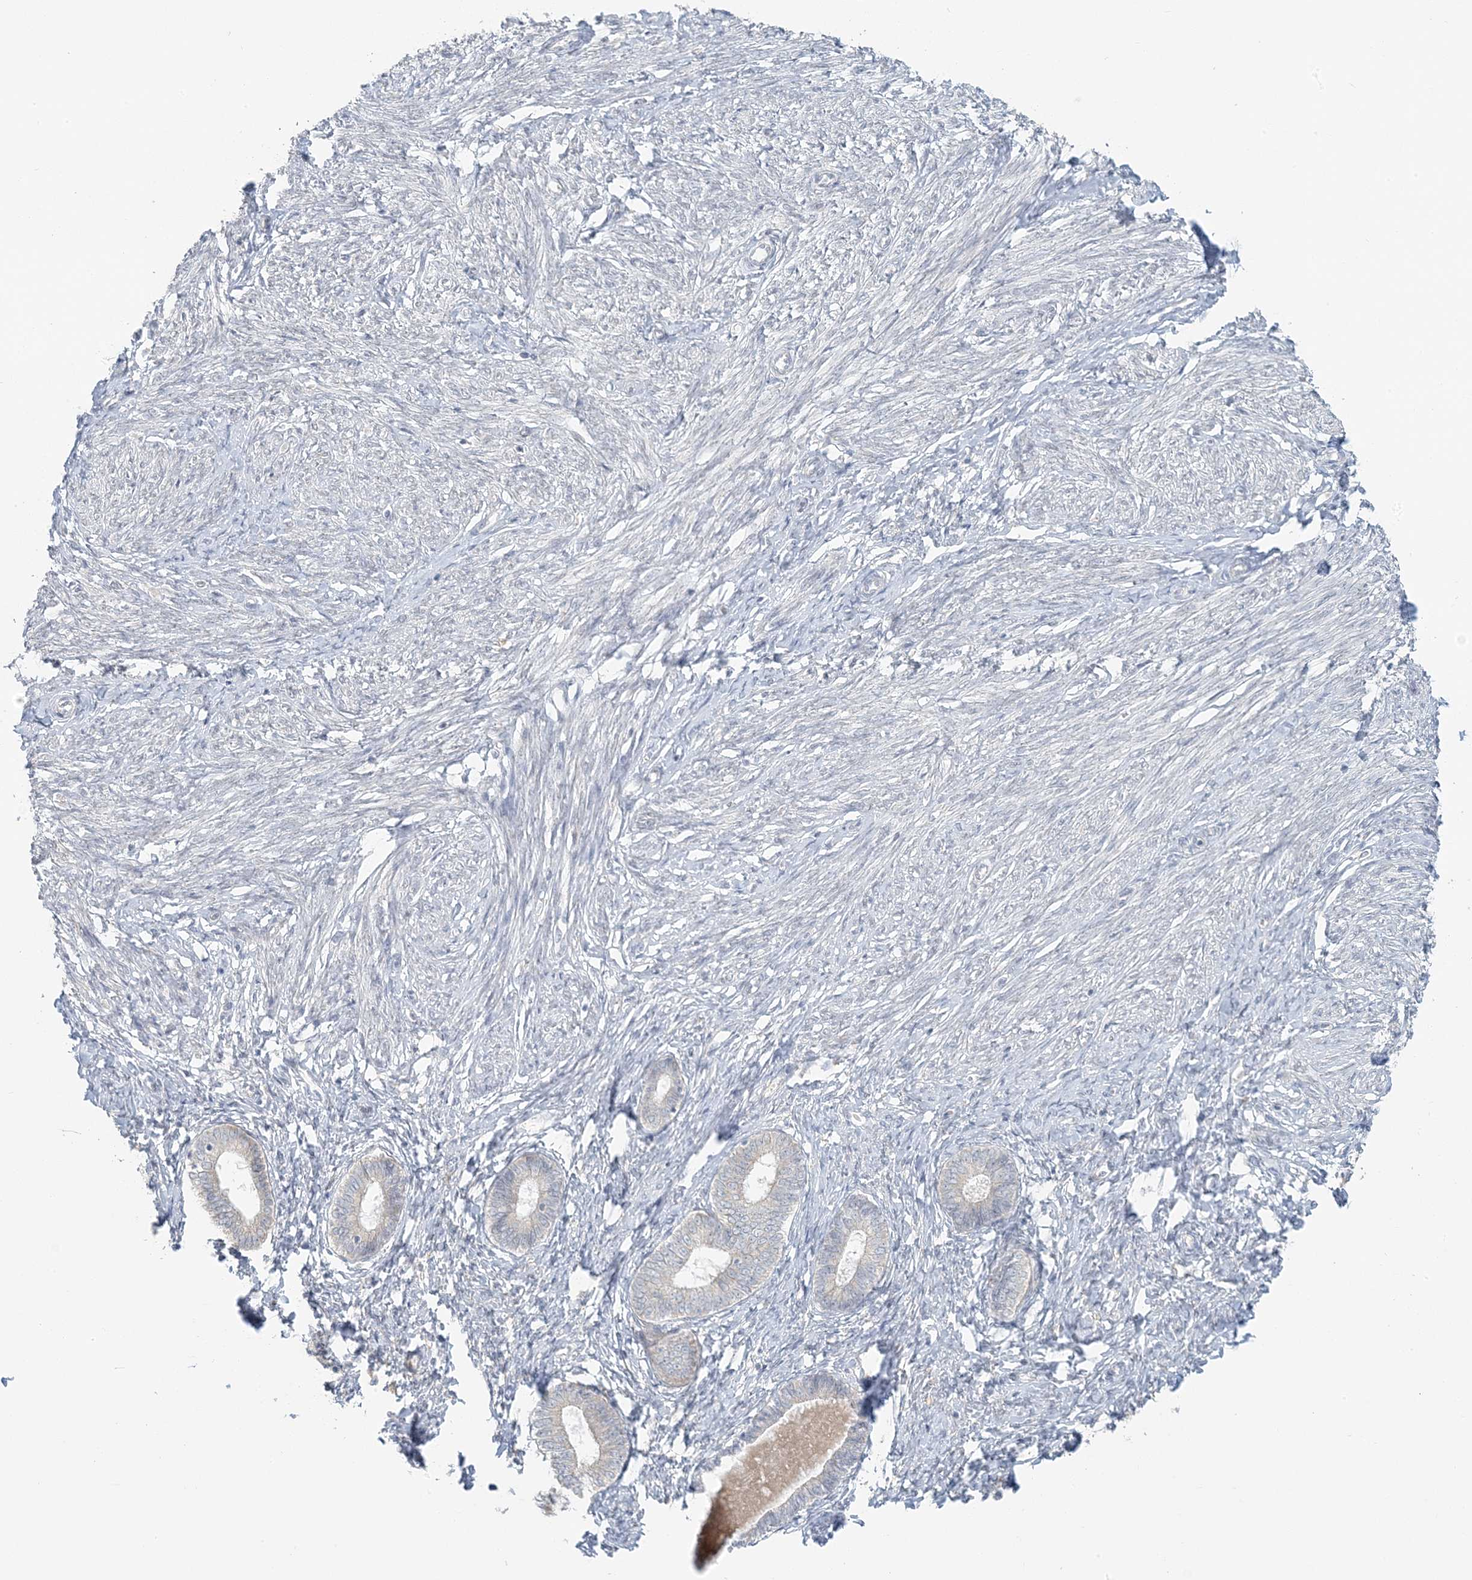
{"staining": {"intensity": "weak", "quantity": "<25%", "location": "cytoplasmic/membranous"}, "tissue": "endometrium", "cell_type": "Cells in endometrial stroma", "image_type": "normal", "snomed": [{"axis": "morphology", "description": "Normal tissue, NOS"}, {"axis": "topography", "description": "Endometrium"}], "caption": "The photomicrograph exhibits no significant expression in cells in endometrial stroma of endometrium. (Brightfield microscopy of DAB (3,3'-diaminobenzidine) immunohistochemistry at high magnification).", "gene": "EEFSEC", "patient": {"sex": "female", "age": 72}}